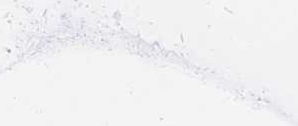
{"staining": {"intensity": "negative", "quantity": "none", "location": "none"}, "tissue": "ovarian cancer", "cell_type": "Tumor cells", "image_type": "cancer", "snomed": [{"axis": "morphology", "description": "Cystadenocarcinoma, serous, NOS"}, {"axis": "topography", "description": "Ovary"}], "caption": "This is a micrograph of immunohistochemistry (IHC) staining of ovarian cancer (serous cystadenocarcinoma), which shows no positivity in tumor cells.", "gene": "IMPG1", "patient": {"sex": "female", "age": 54}}